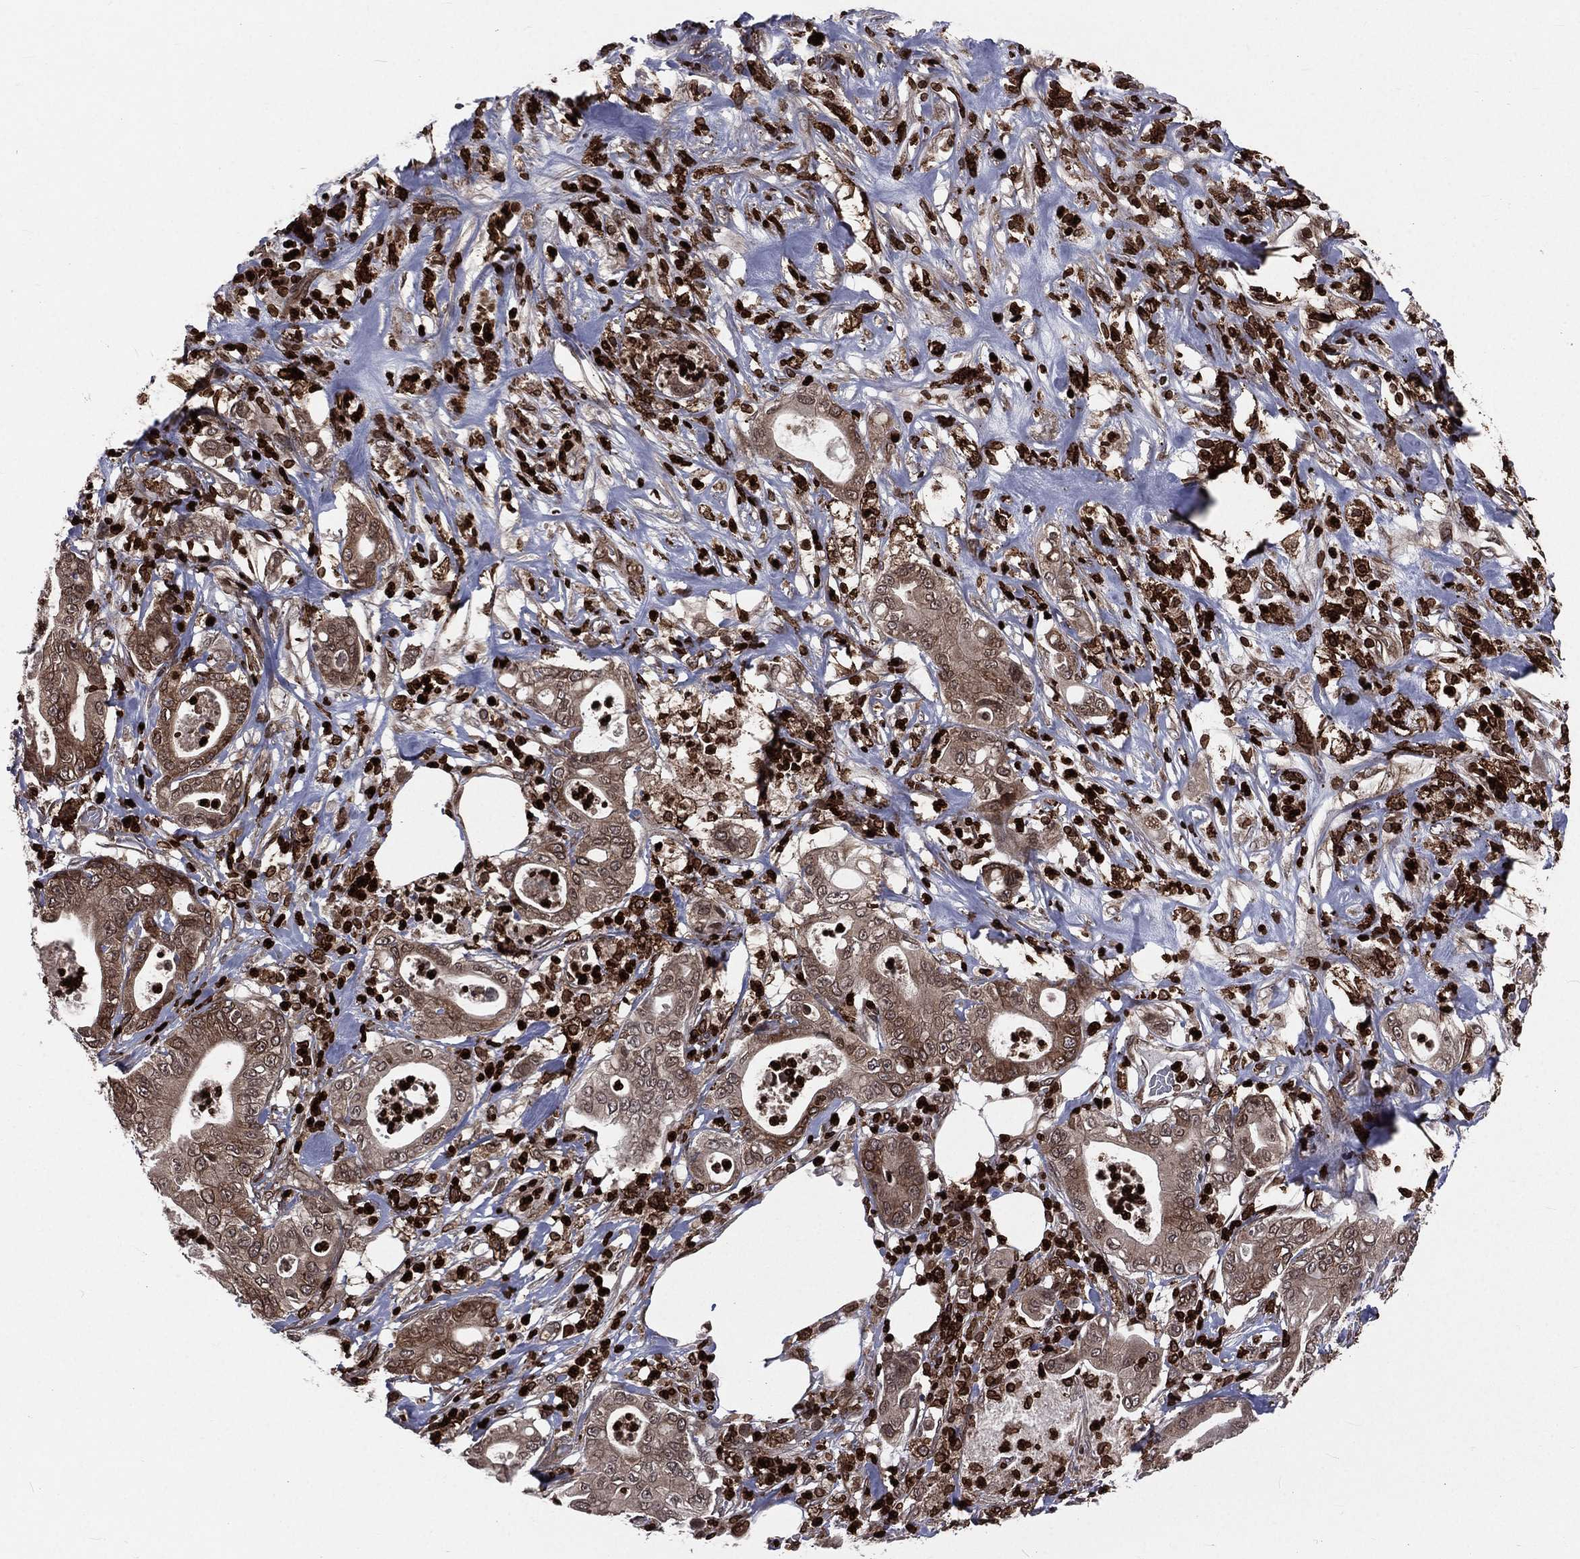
{"staining": {"intensity": "moderate", "quantity": "25%-75%", "location": "cytoplasmic/membranous,nuclear"}, "tissue": "pancreatic cancer", "cell_type": "Tumor cells", "image_type": "cancer", "snomed": [{"axis": "morphology", "description": "Adenocarcinoma, NOS"}, {"axis": "topography", "description": "Pancreas"}], "caption": "Immunohistochemical staining of pancreatic adenocarcinoma shows moderate cytoplasmic/membranous and nuclear protein expression in approximately 25%-75% of tumor cells. (Stains: DAB in brown, nuclei in blue, Microscopy: brightfield microscopy at high magnification).", "gene": "LBR", "patient": {"sex": "male", "age": 71}}